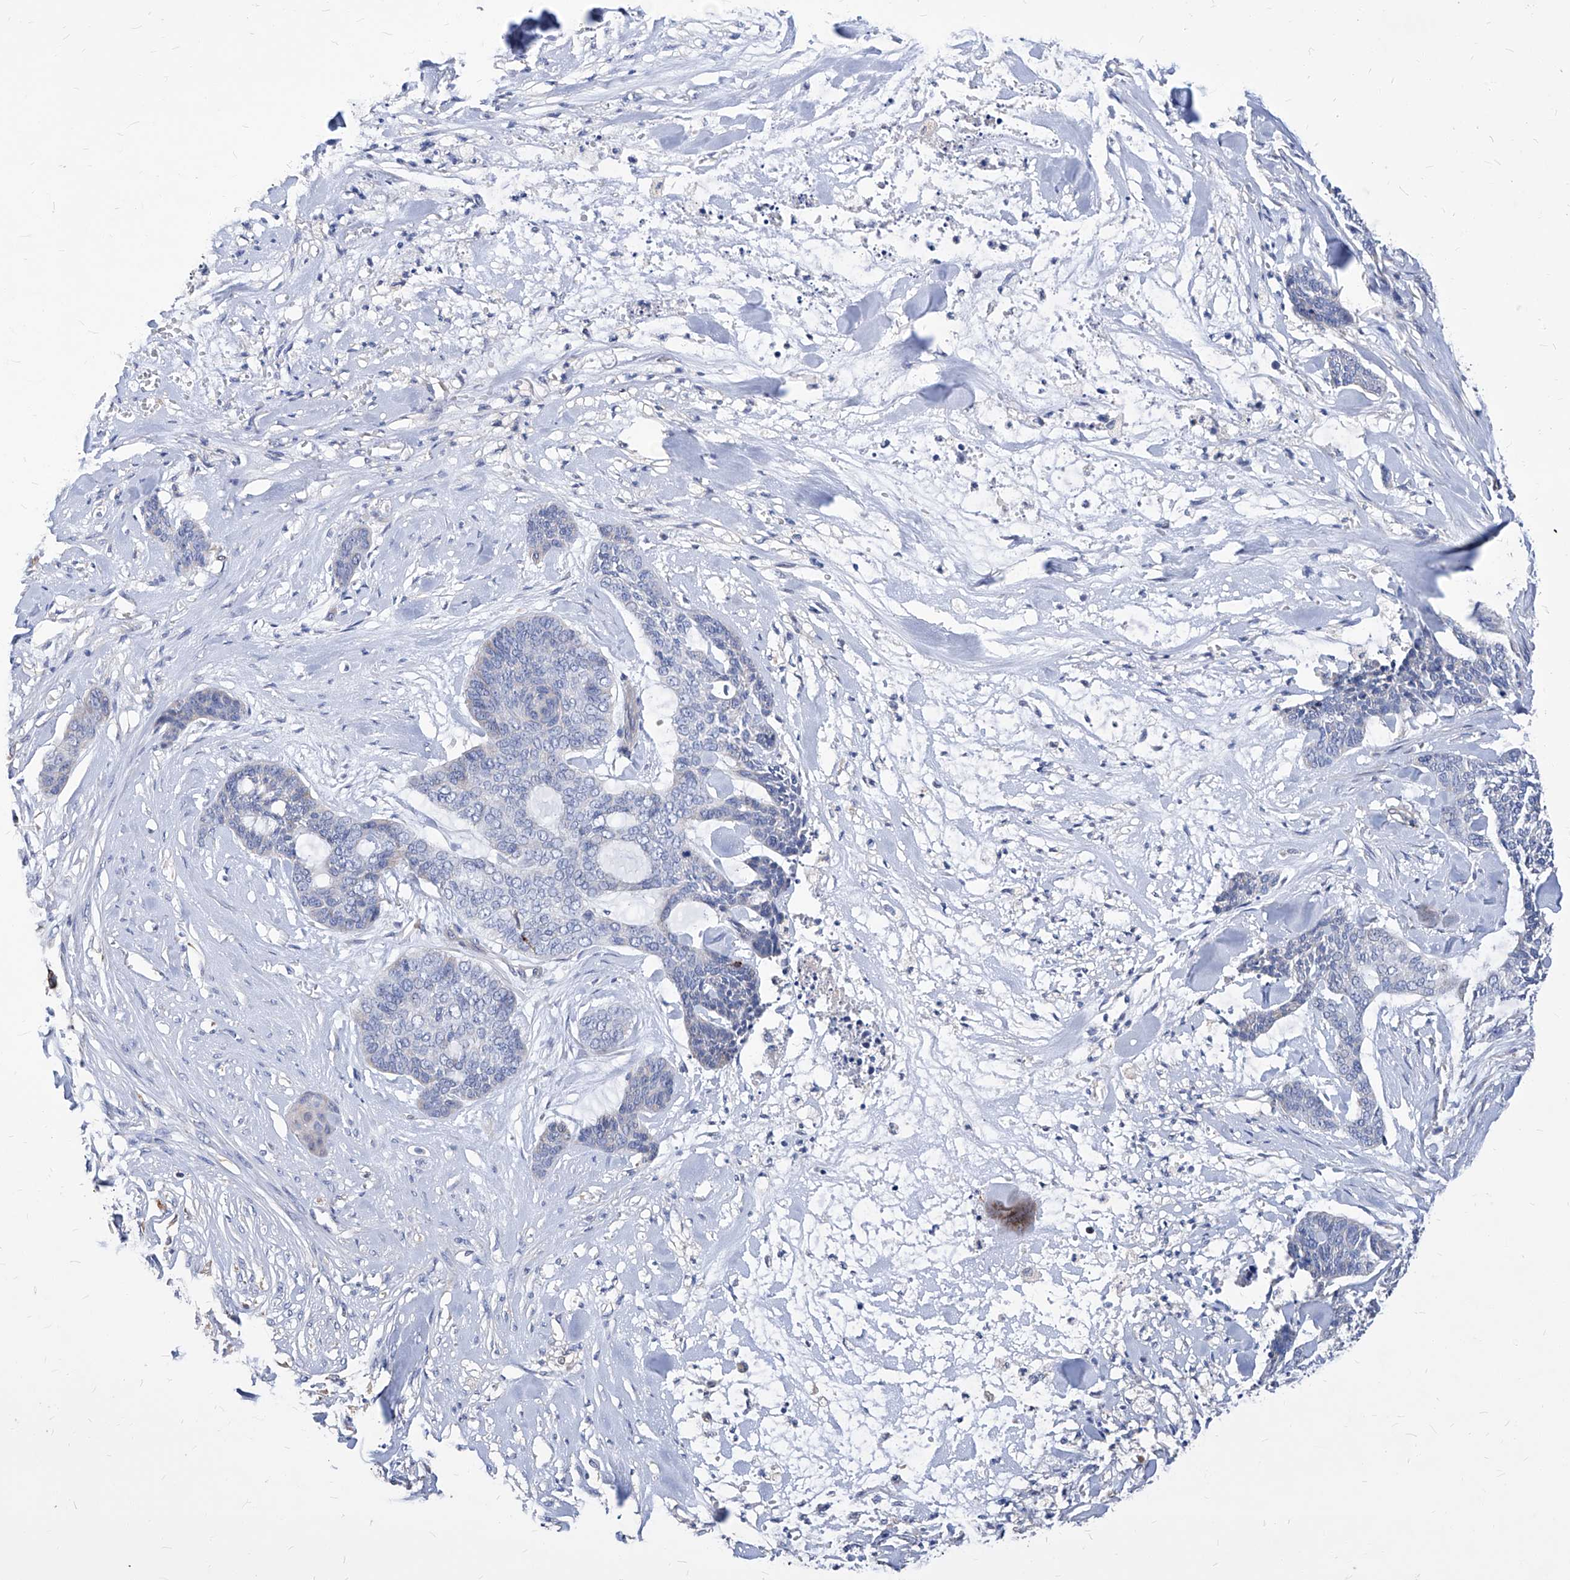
{"staining": {"intensity": "negative", "quantity": "none", "location": "none"}, "tissue": "skin cancer", "cell_type": "Tumor cells", "image_type": "cancer", "snomed": [{"axis": "morphology", "description": "Basal cell carcinoma"}, {"axis": "topography", "description": "Skin"}], "caption": "IHC photomicrograph of skin basal cell carcinoma stained for a protein (brown), which displays no staining in tumor cells.", "gene": "UBOX5", "patient": {"sex": "female", "age": 64}}